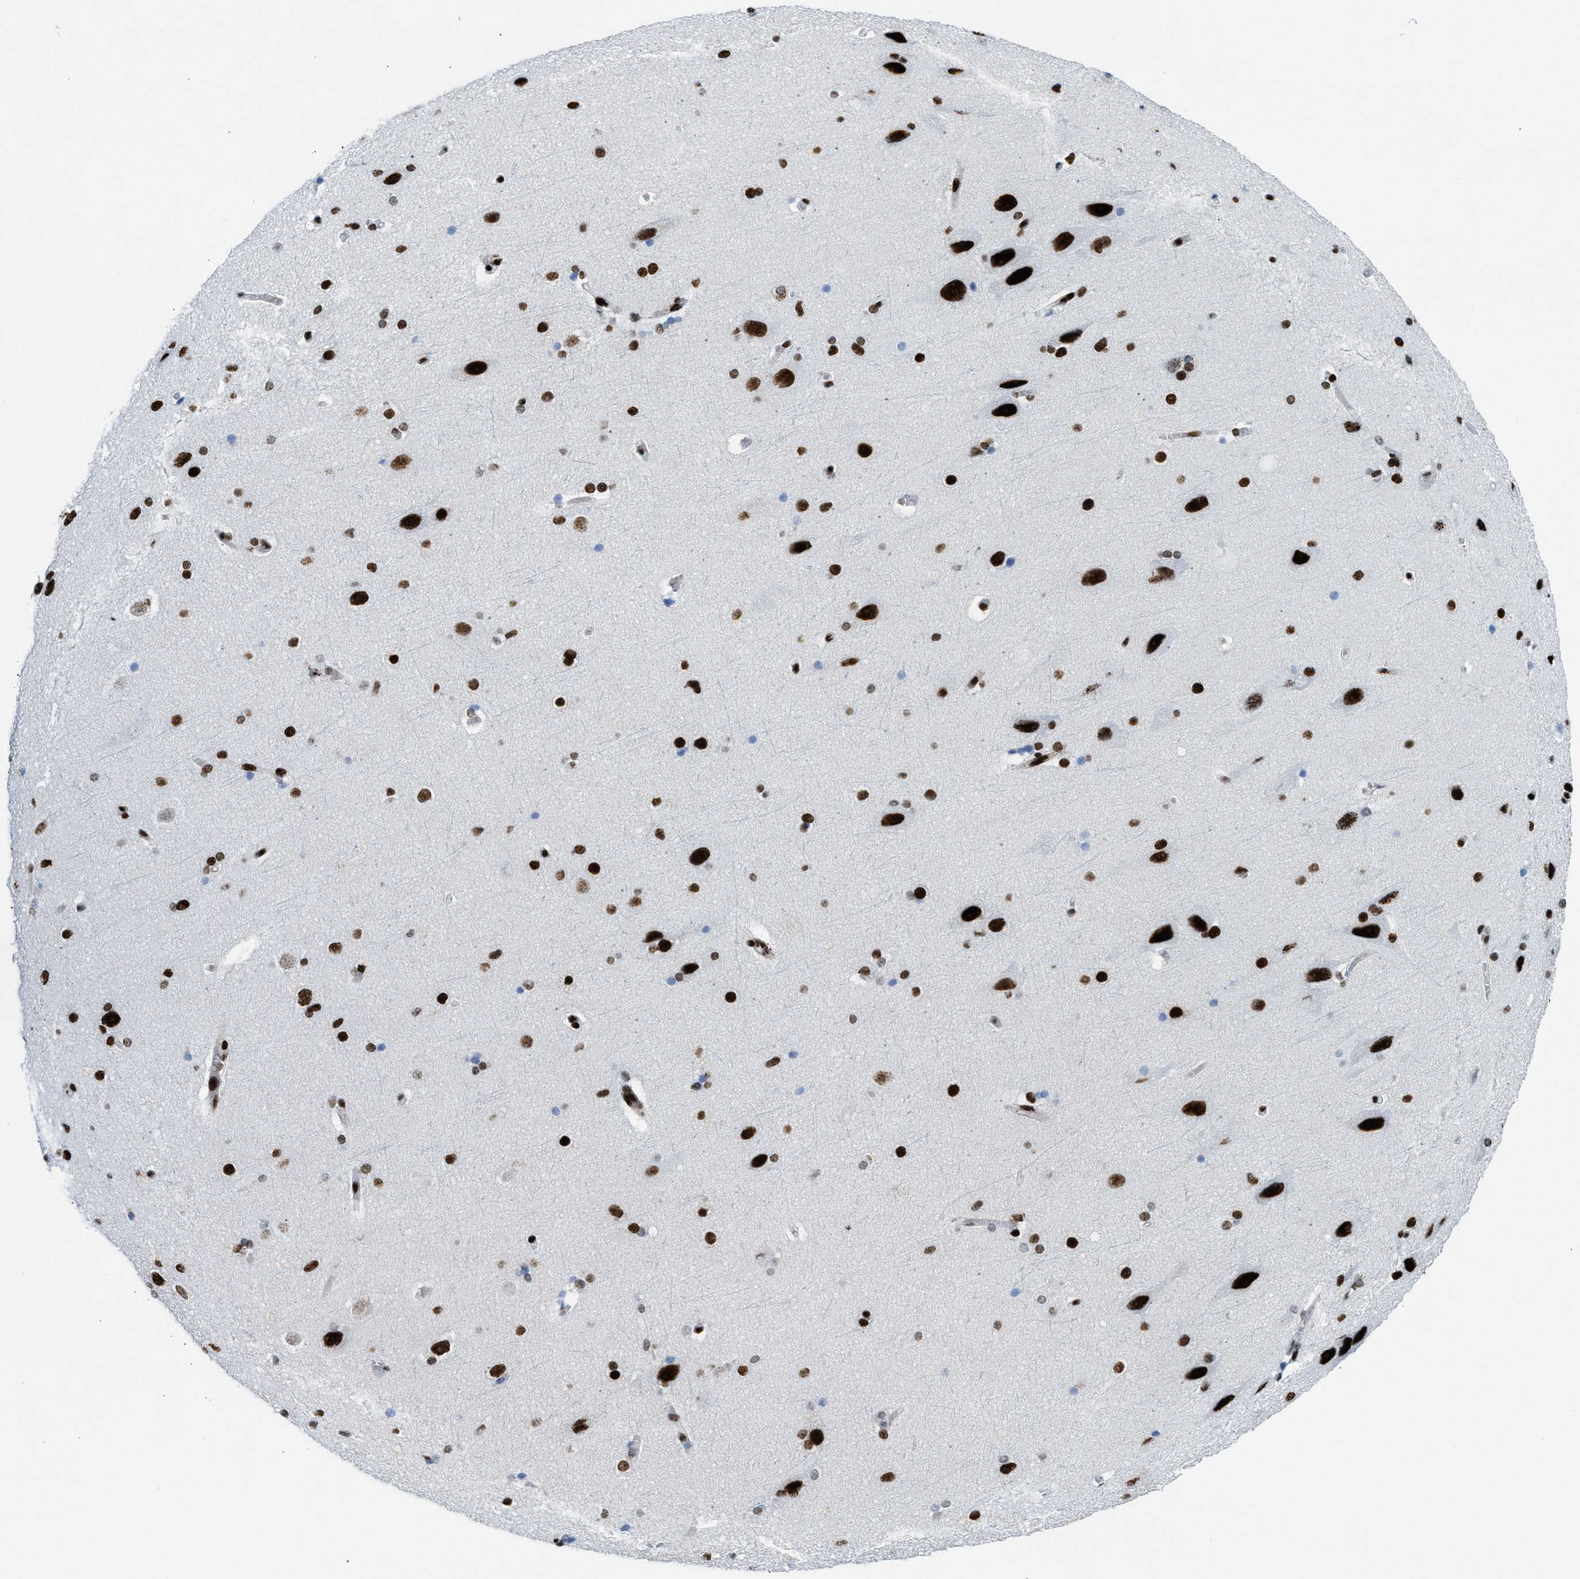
{"staining": {"intensity": "strong", "quantity": ">75%", "location": "nuclear"}, "tissue": "cerebral cortex", "cell_type": "Endothelial cells", "image_type": "normal", "snomed": [{"axis": "morphology", "description": "Normal tissue, NOS"}, {"axis": "topography", "description": "Cerebral cortex"}, {"axis": "topography", "description": "Hippocampus"}], "caption": "Cerebral cortex stained with immunohistochemistry (IHC) reveals strong nuclear positivity in about >75% of endothelial cells. (Stains: DAB in brown, nuclei in blue, Microscopy: brightfield microscopy at high magnification).", "gene": "NONO", "patient": {"sex": "female", "age": 19}}